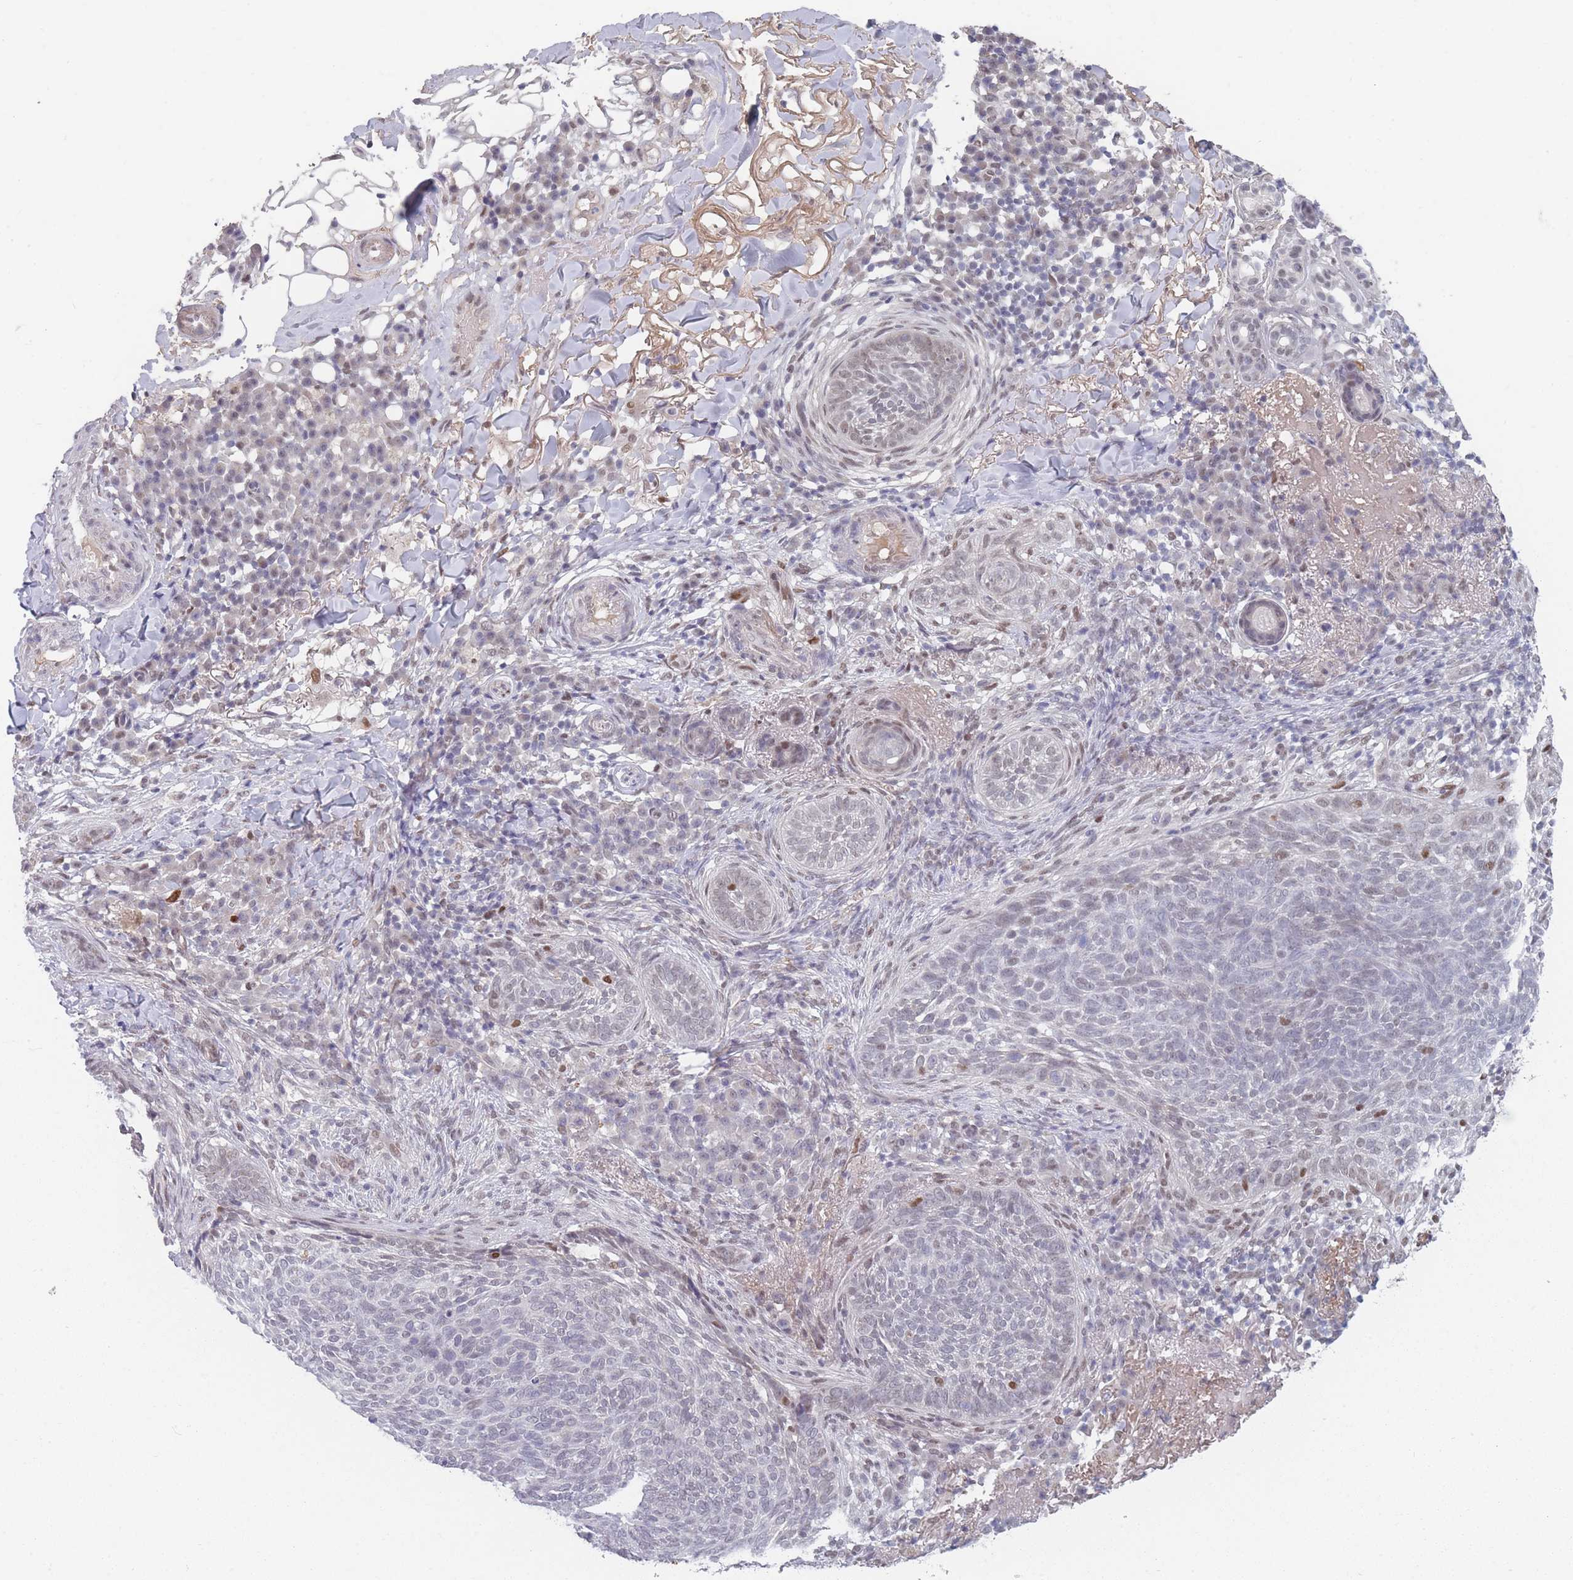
{"staining": {"intensity": "negative", "quantity": "none", "location": "none"}, "tissue": "skin cancer", "cell_type": "Tumor cells", "image_type": "cancer", "snomed": [{"axis": "morphology", "description": "Basal cell carcinoma"}, {"axis": "topography", "description": "Skin"}], "caption": "Immunohistochemistry of human skin cancer (basal cell carcinoma) displays no positivity in tumor cells.", "gene": "ANKRD10", "patient": {"sex": "male", "age": 85}}